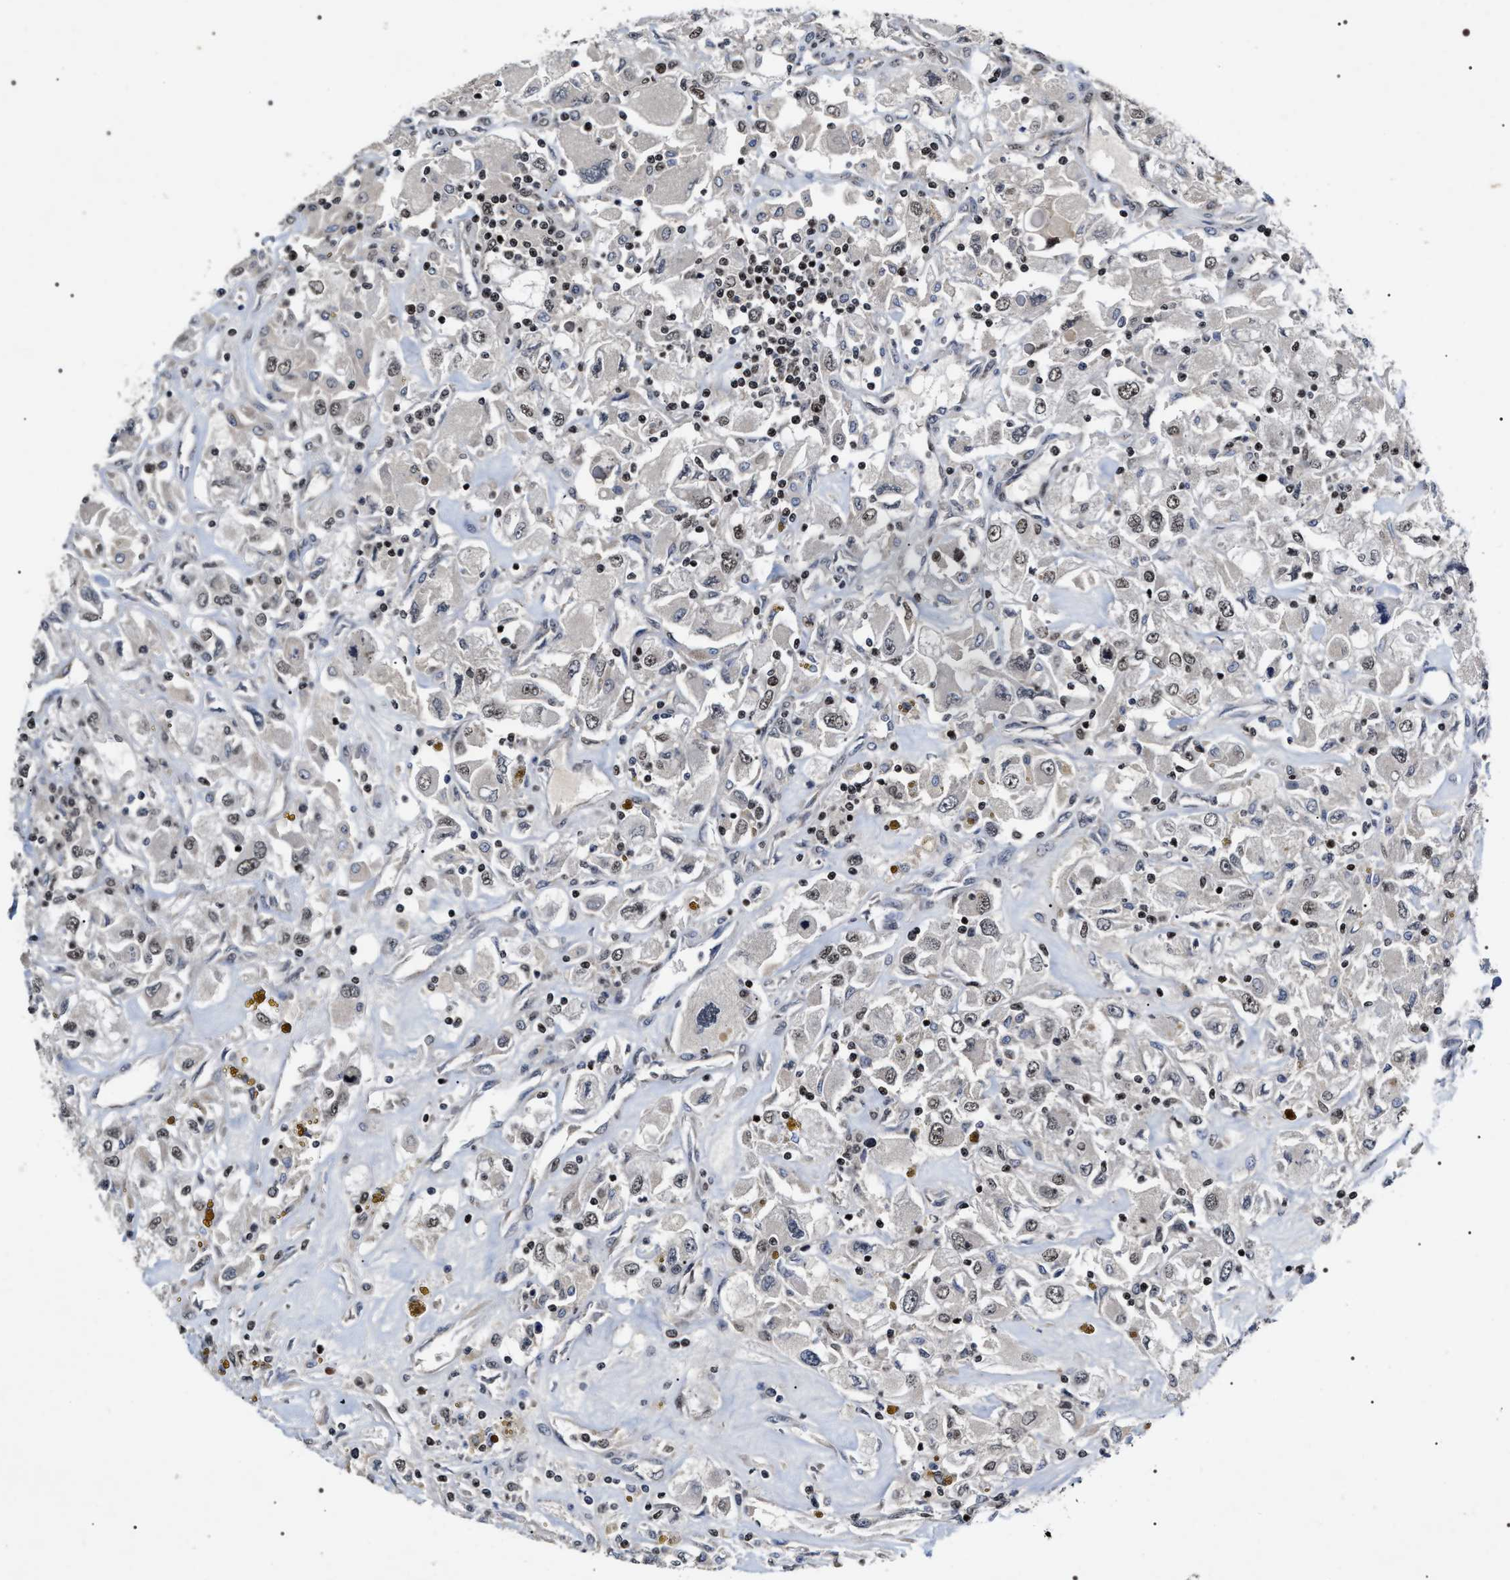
{"staining": {"intensity": "weak", "quantity": "25%-75%", "location": "nuclear"}, "tissue": "renal cancer", "cell_type": "Tumor cells", "image_type": "cancer", "snomed": [{"axis": "morphology", "description": "Adenocarcinoma, NOS"}, {"axis": "topography", "description": "Kidney"}], "caption": "Immunohistochemical staining of renal cancer (adenocarcinoma) exhibits low levels of weak nuclear positivity in about 25%-75% of tumor cells. (DAB IHC, brown staining for protein, blue staining for nuclei).", "gene": "RRP1B", "patient": {"sex": "female", "age": 52}}